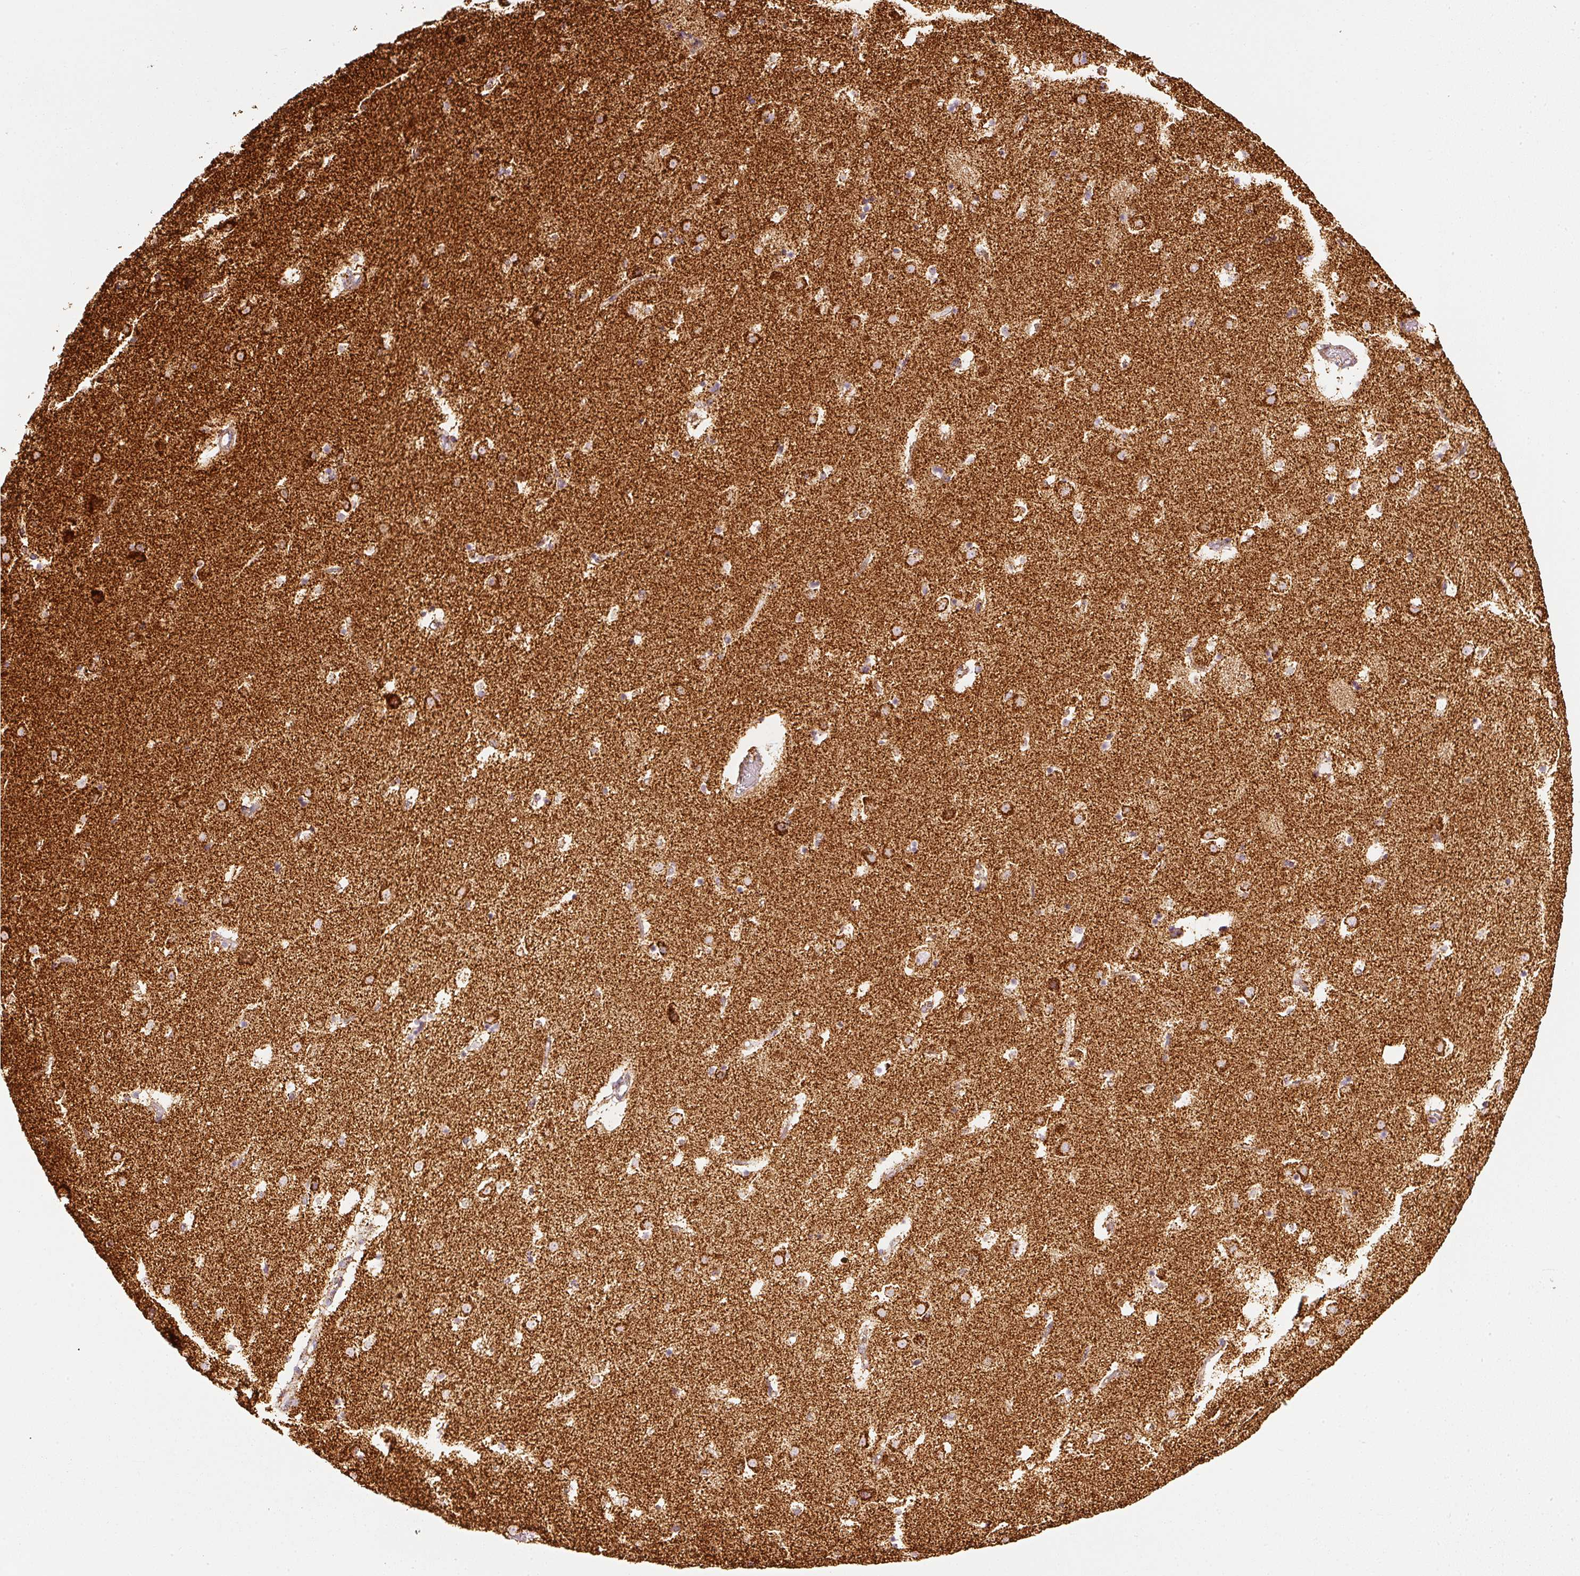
{"staining": {"intensity": "moderate", "quantity": "25%-75%", "location": "cytoplasmic/membranous"}, "tissue": "caudate", "cell_type": "Glial cells", "image_type": "normal", "snomed": [{"axis": "morphology", "description": "Normal tissue, NOS"}, {"axis": "topography", "description": "Lateral ventricle wall"}], "caption": "Immunohistochemistry (IHC) (DAB) staining of benign caudate displays moderate cytoplasmic/membranous protein positivity in approximately 25%-75% of glial cells.", "gene": "MT", "patient": {"sex": "male", "age": 58}}